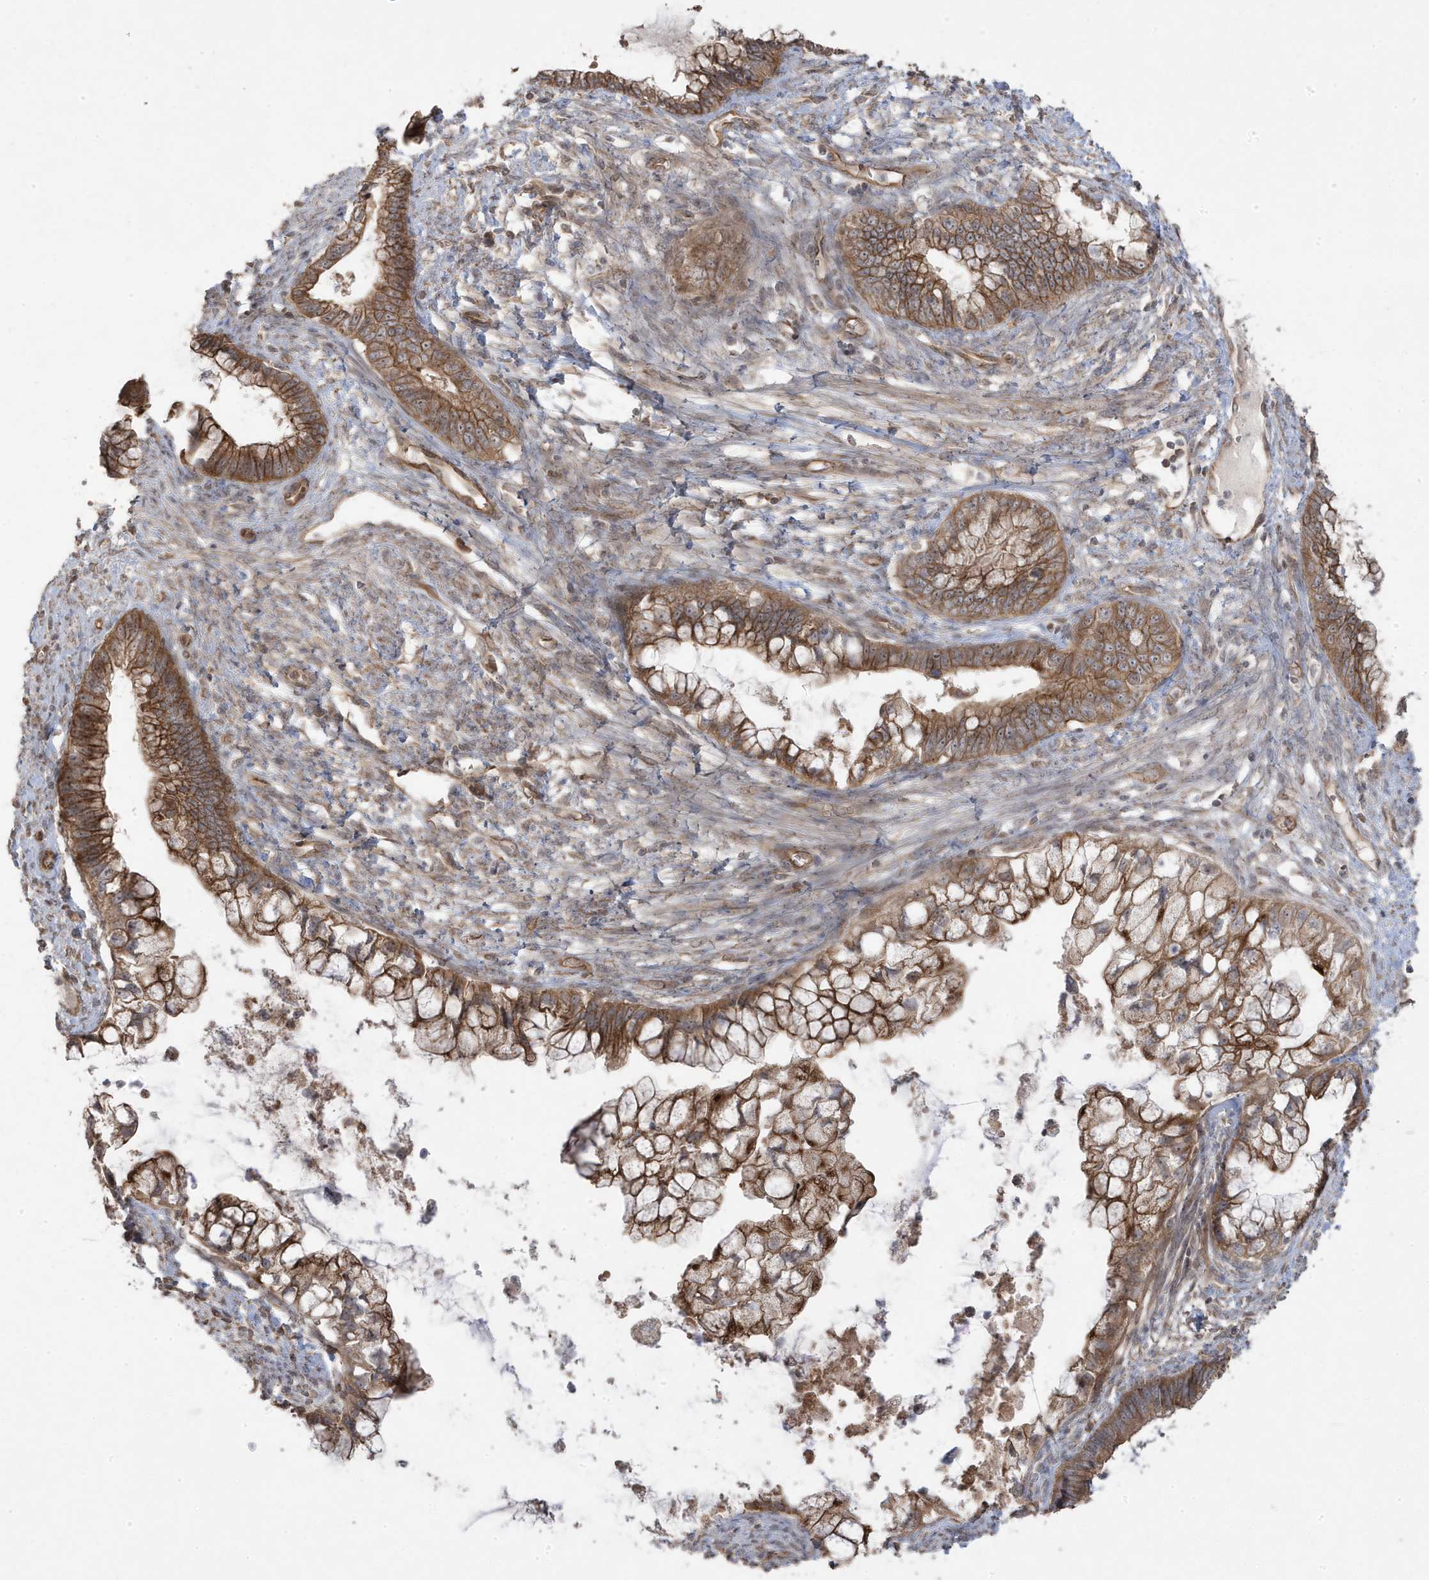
{"staining": {"intensity": "moderate", "quantity": ">75%", "location": "cytoplasmic/membranous"}, "tissue": "cervical cancer", "cell_type": "Tumor cells", "image_type": "cancer", "snomed": [{"axis": "morphology", "description": "Adenocarcinoma, NOS"}, {"axis": "topography", "description": "Cervix"}], "caption": "Brown immunohistochemical staining in adenocarcinoma (cervical) reveals moderate cytoplasmic/membranous staining in approximately >75% of tumor cells. The protein is shown in brown color, while the nuclei are stained blue.", "gene": "DNAJC12", "patient": {"sex": "female", "age": 44}}